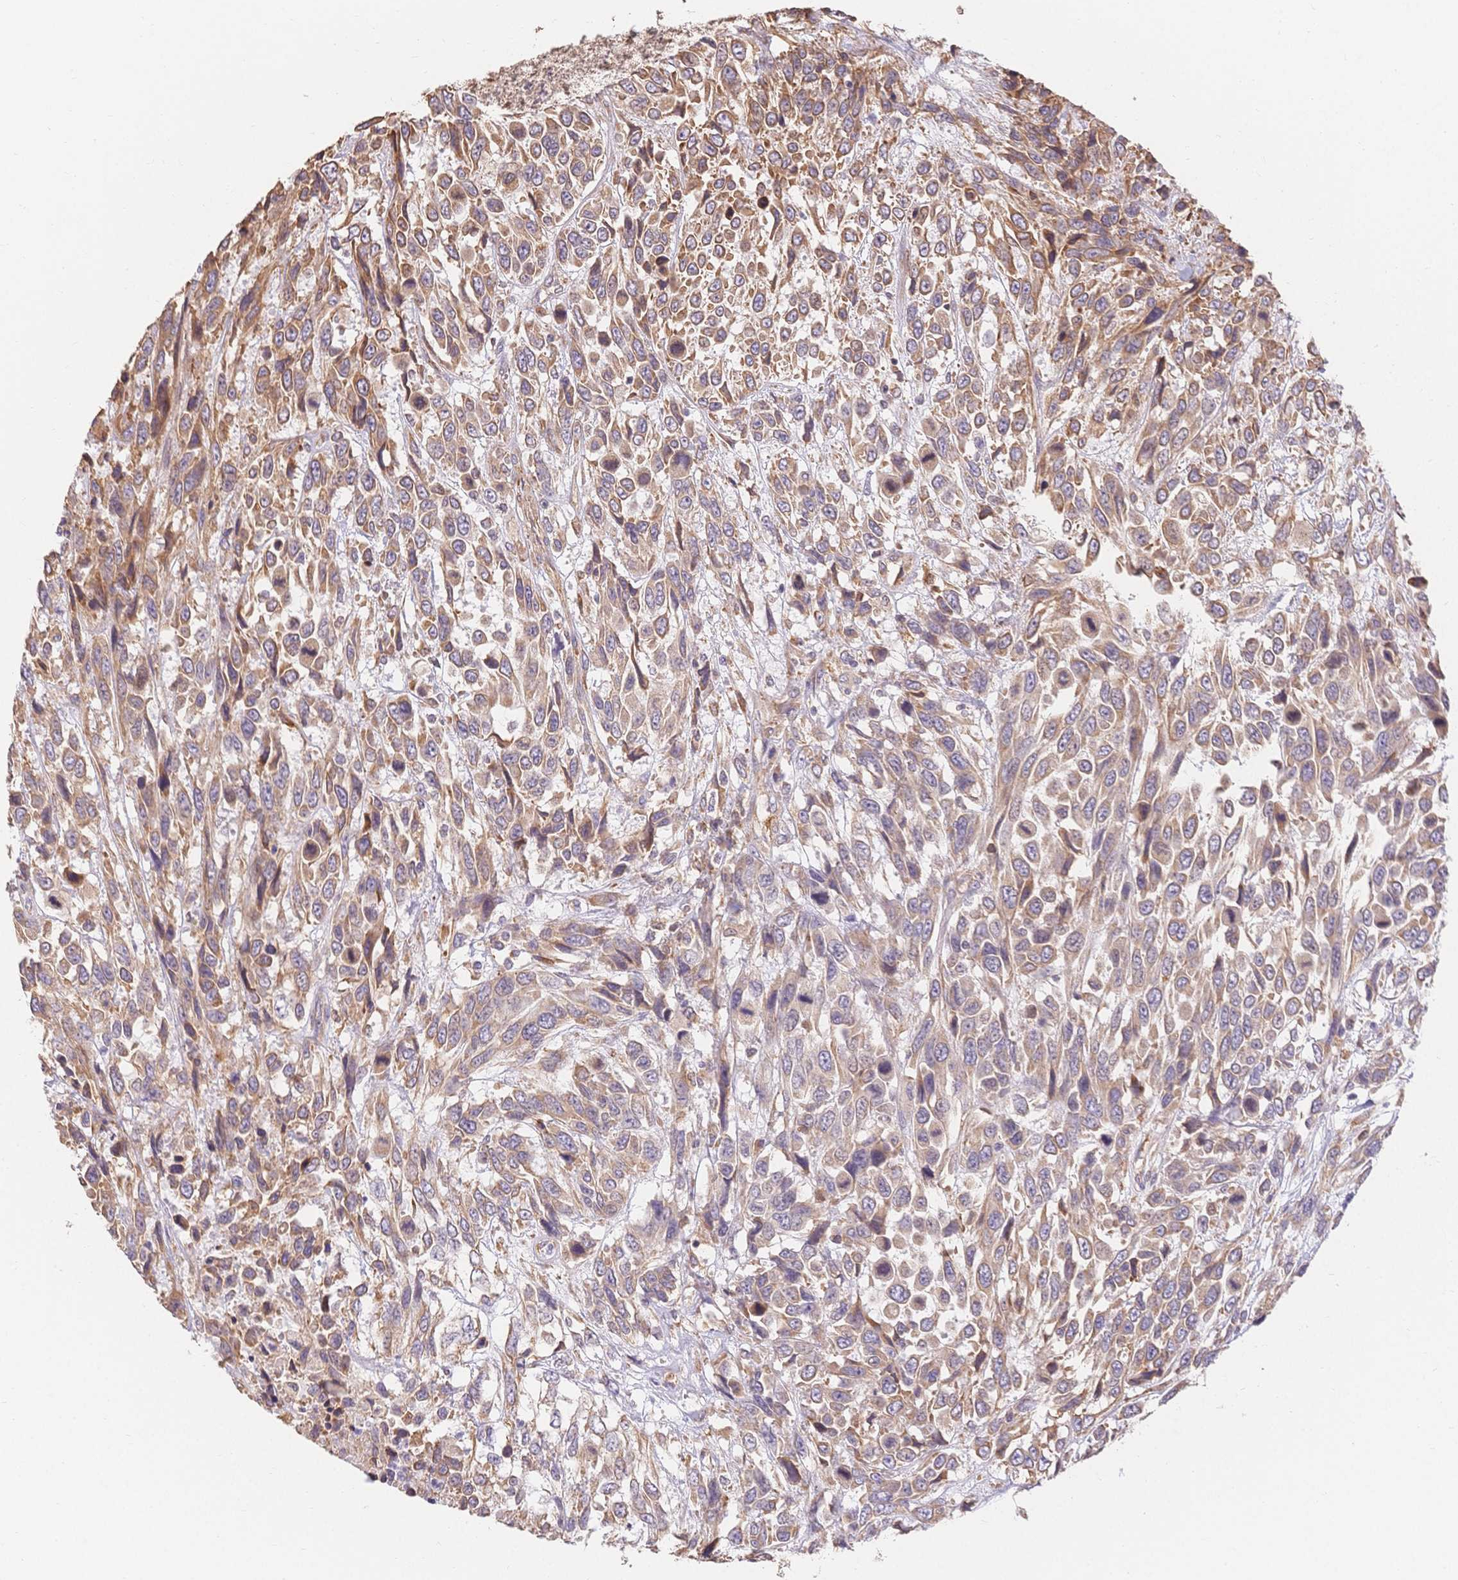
{"staining": {"intensity": "moderate", "quantity": ">75%", "location": "cytoplasmic/membranous"}, "tissue": "urothelial cancer", "cell_type": "Tumor cells", "image_type": "cancer", "snomed": [{"axis": "morphology", "description": "Urothelial carcinoma, High grade"}, {"axis": "topography", "description": "Urinary bladder"}], "caption": "Protein staining of urothelial carcinoma (high-grade) tissue exhibits moderate cytoplasmic/membranous positivity in approximately >75% of tumor cells.", "gene": "HS3ST5", "patient": {"sex": "female", "age": 70}}